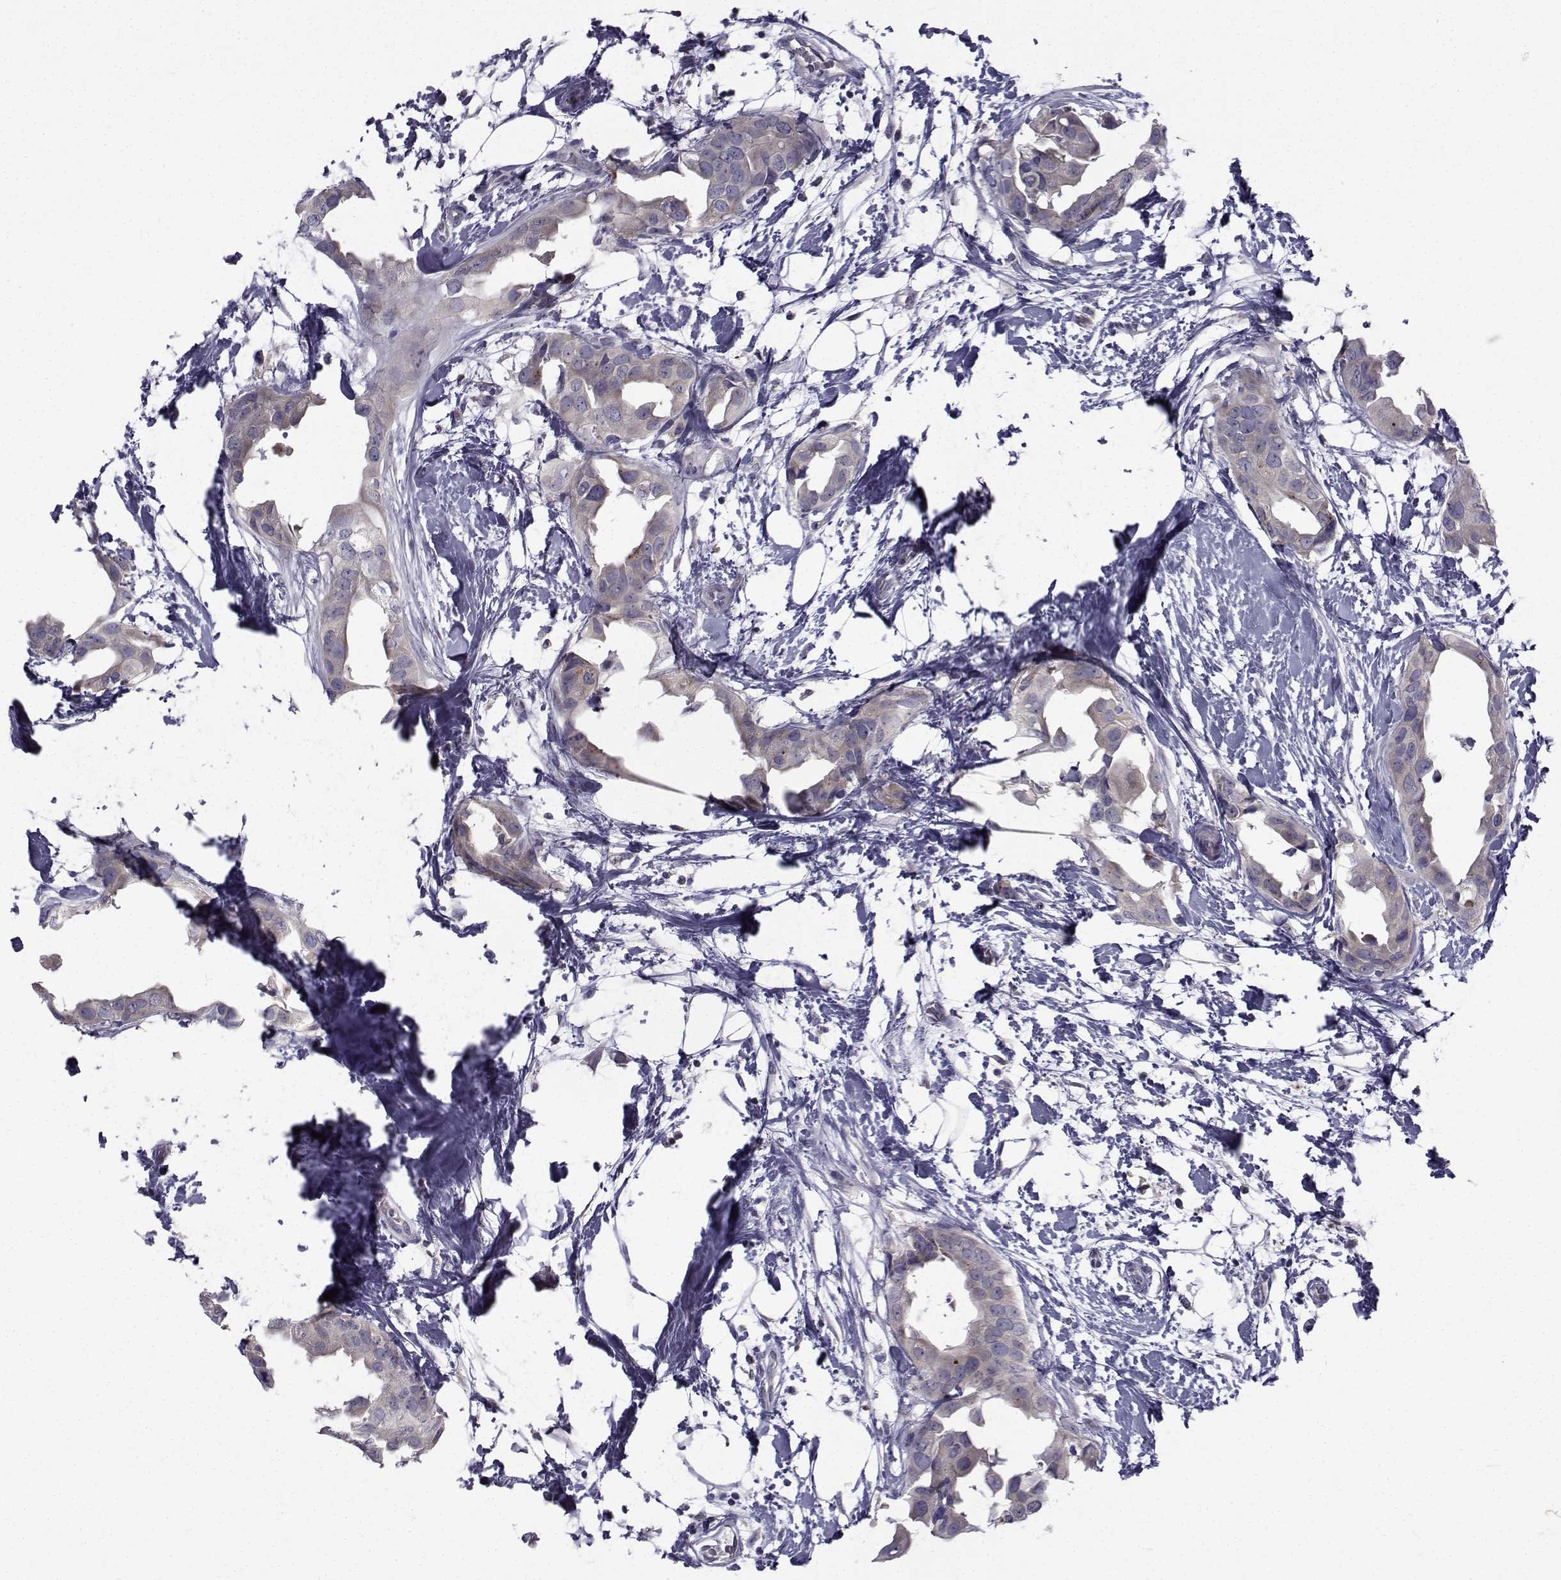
{"staining": {"intensity": "negative", "quantity": "none", "location": "none"}, "tissue": "breast cancer", "cell_type": "Tumor cells", "image_type": "cancer", "snomed": [{"axis": "morphology", "description": "Normal tissue, NOS"}, {"axis": "morphology", "description": "Duct carcinoma"}, {"axis": "topography", "description": "Breast"}], "caption": "Tumor cells show no significant expression in breast cancer (invasive ductal carcinoma).", "gene": "ANGPT1", "patient": {"sex": "female", "age": 40}}